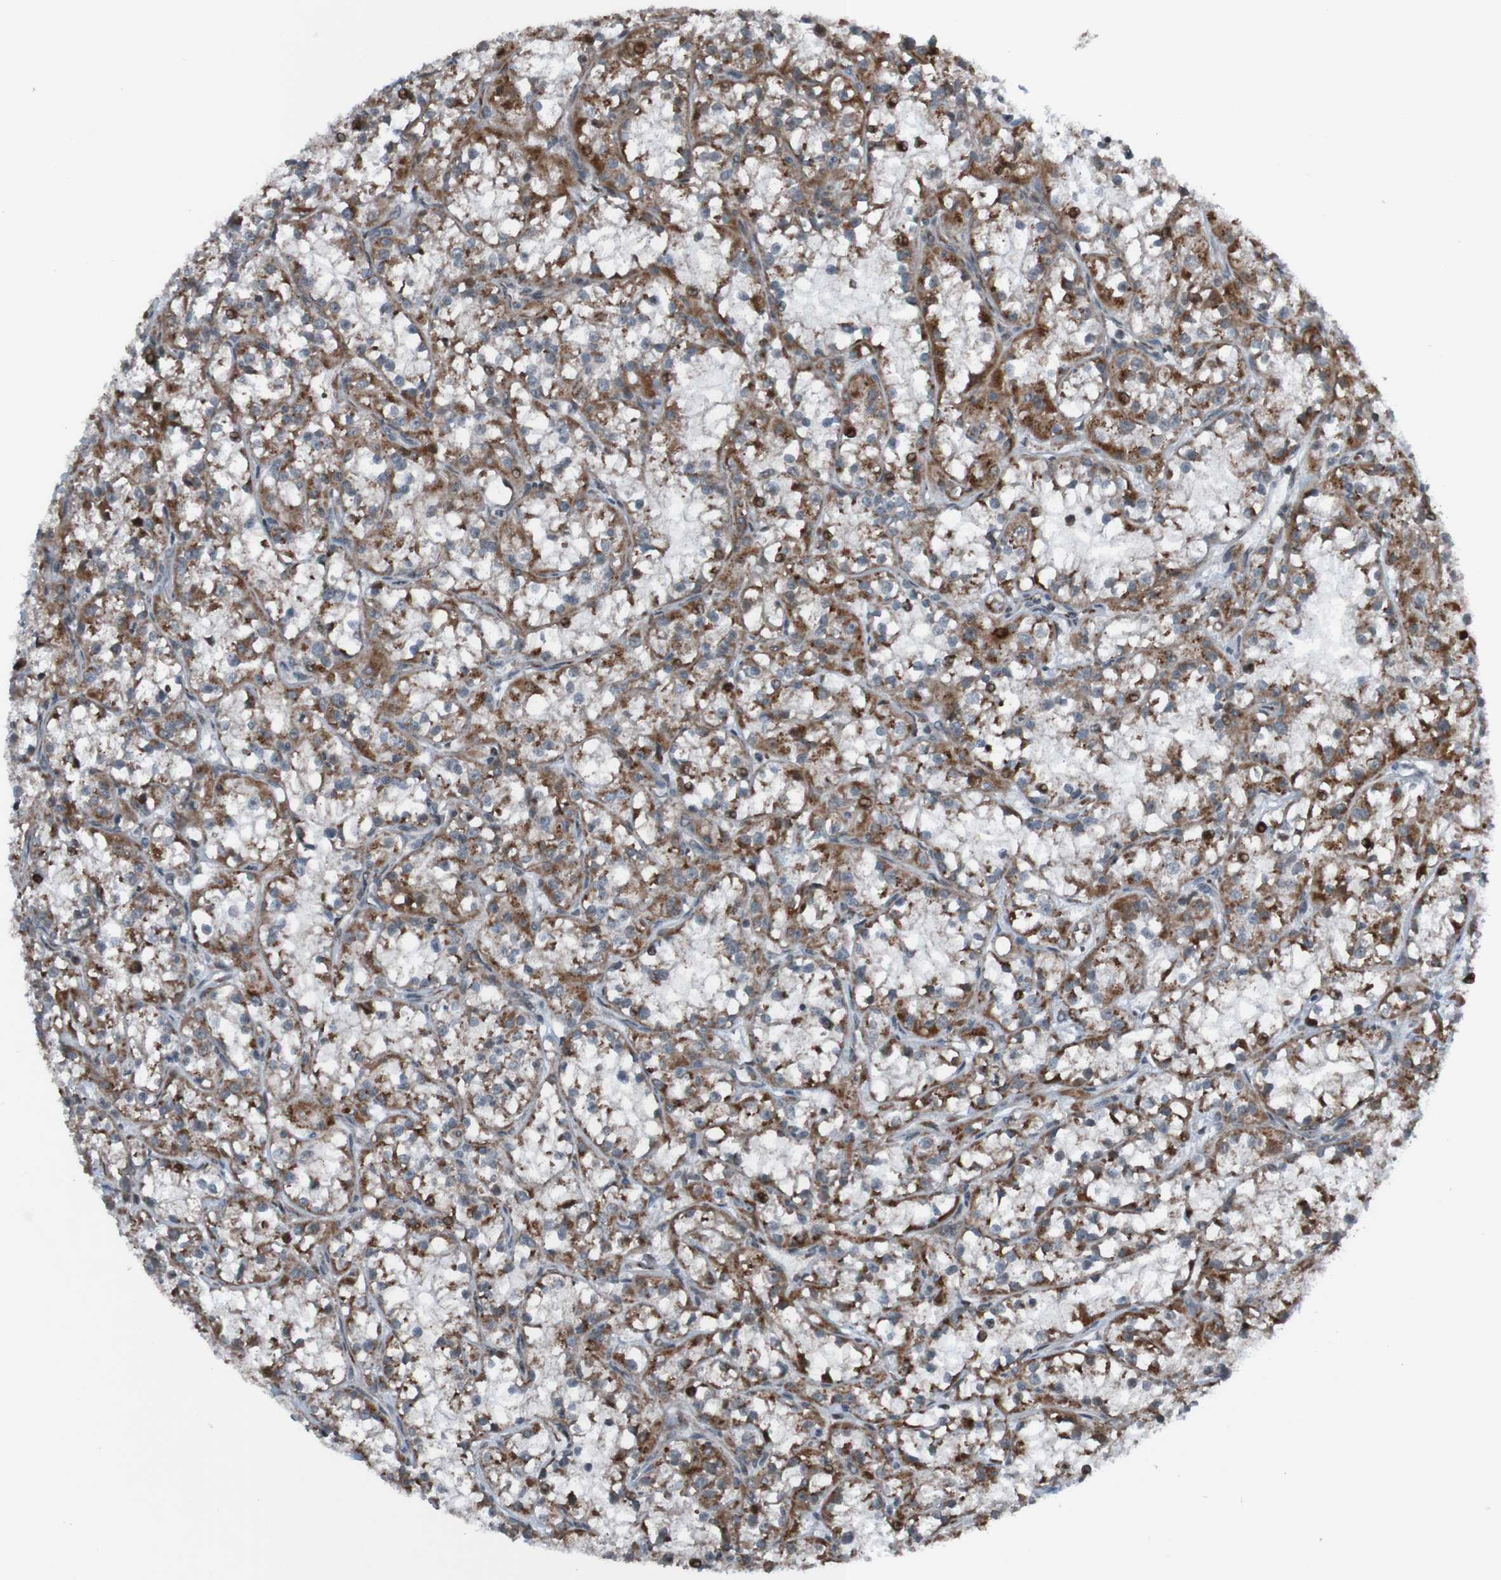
{"staining": {"intensity": "moderate", "quantity": ">75%", "location": "cytoplasmic/membranous"}, "tissue": "renal cancer", "cell_type": "Tumor cells", "image_type": "cancer", "snomed": [{"axis": "morphology", "description": "Adenocarcinoma, NOS"}, {"axis": "topography", "description": "Kidney"}], "caption": "There is medium levels of moderate cytoplasmic/membranous staining in tumor cells of renal adenocarcinoma, as demonstrated by immunohistochemical staining (brown color).", "gene": "UNG", "patient": {"sex": "female", "age": 52}}